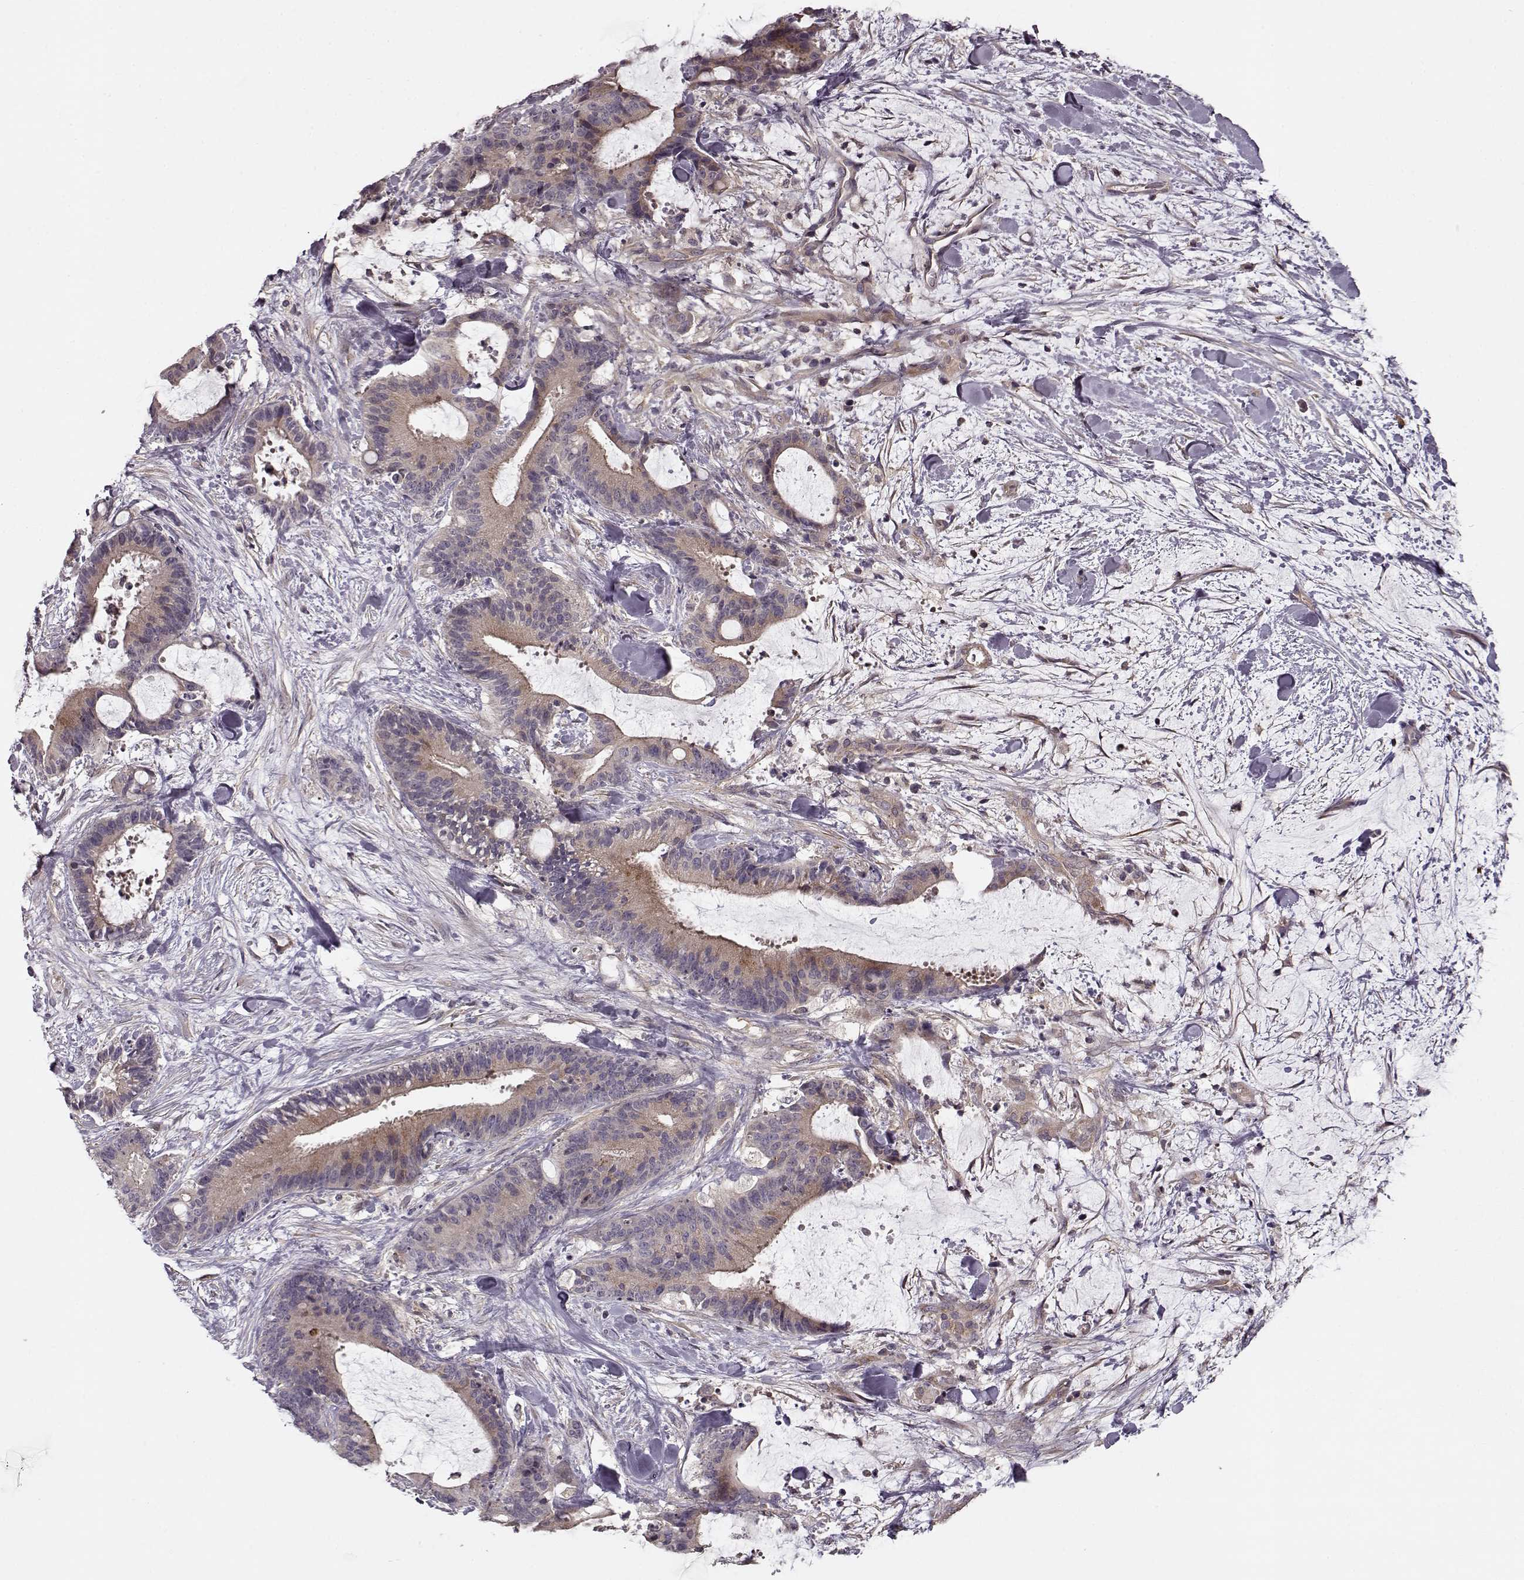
{"staining": {"intensity": "weak", "quantity": "25%-75%", "location": "cytoplasmic/membranous"}, "tissue": "liver cancer", "cell_type": "Tumor cells", "image_type": "cancer", "snomed": [{"axis": "morphology", "description": "Cholangiocarcinoma"}, {"axis": "topography", "description": "Liver"}], "caption": "Immunohistochemistry (IHC) of human liver cancer (cholangiocarcinoma) demonstrates low levels of weak cytoplasmic/membranous staining in about 25%-75% of tumor cells. The protein is stained brown, and the nuclei are stained in blue (DAB IHC with brightfield microscopy, high magnification).", "gene": "SLAIN2", "patient": {"sex": "female", "age": 73}}